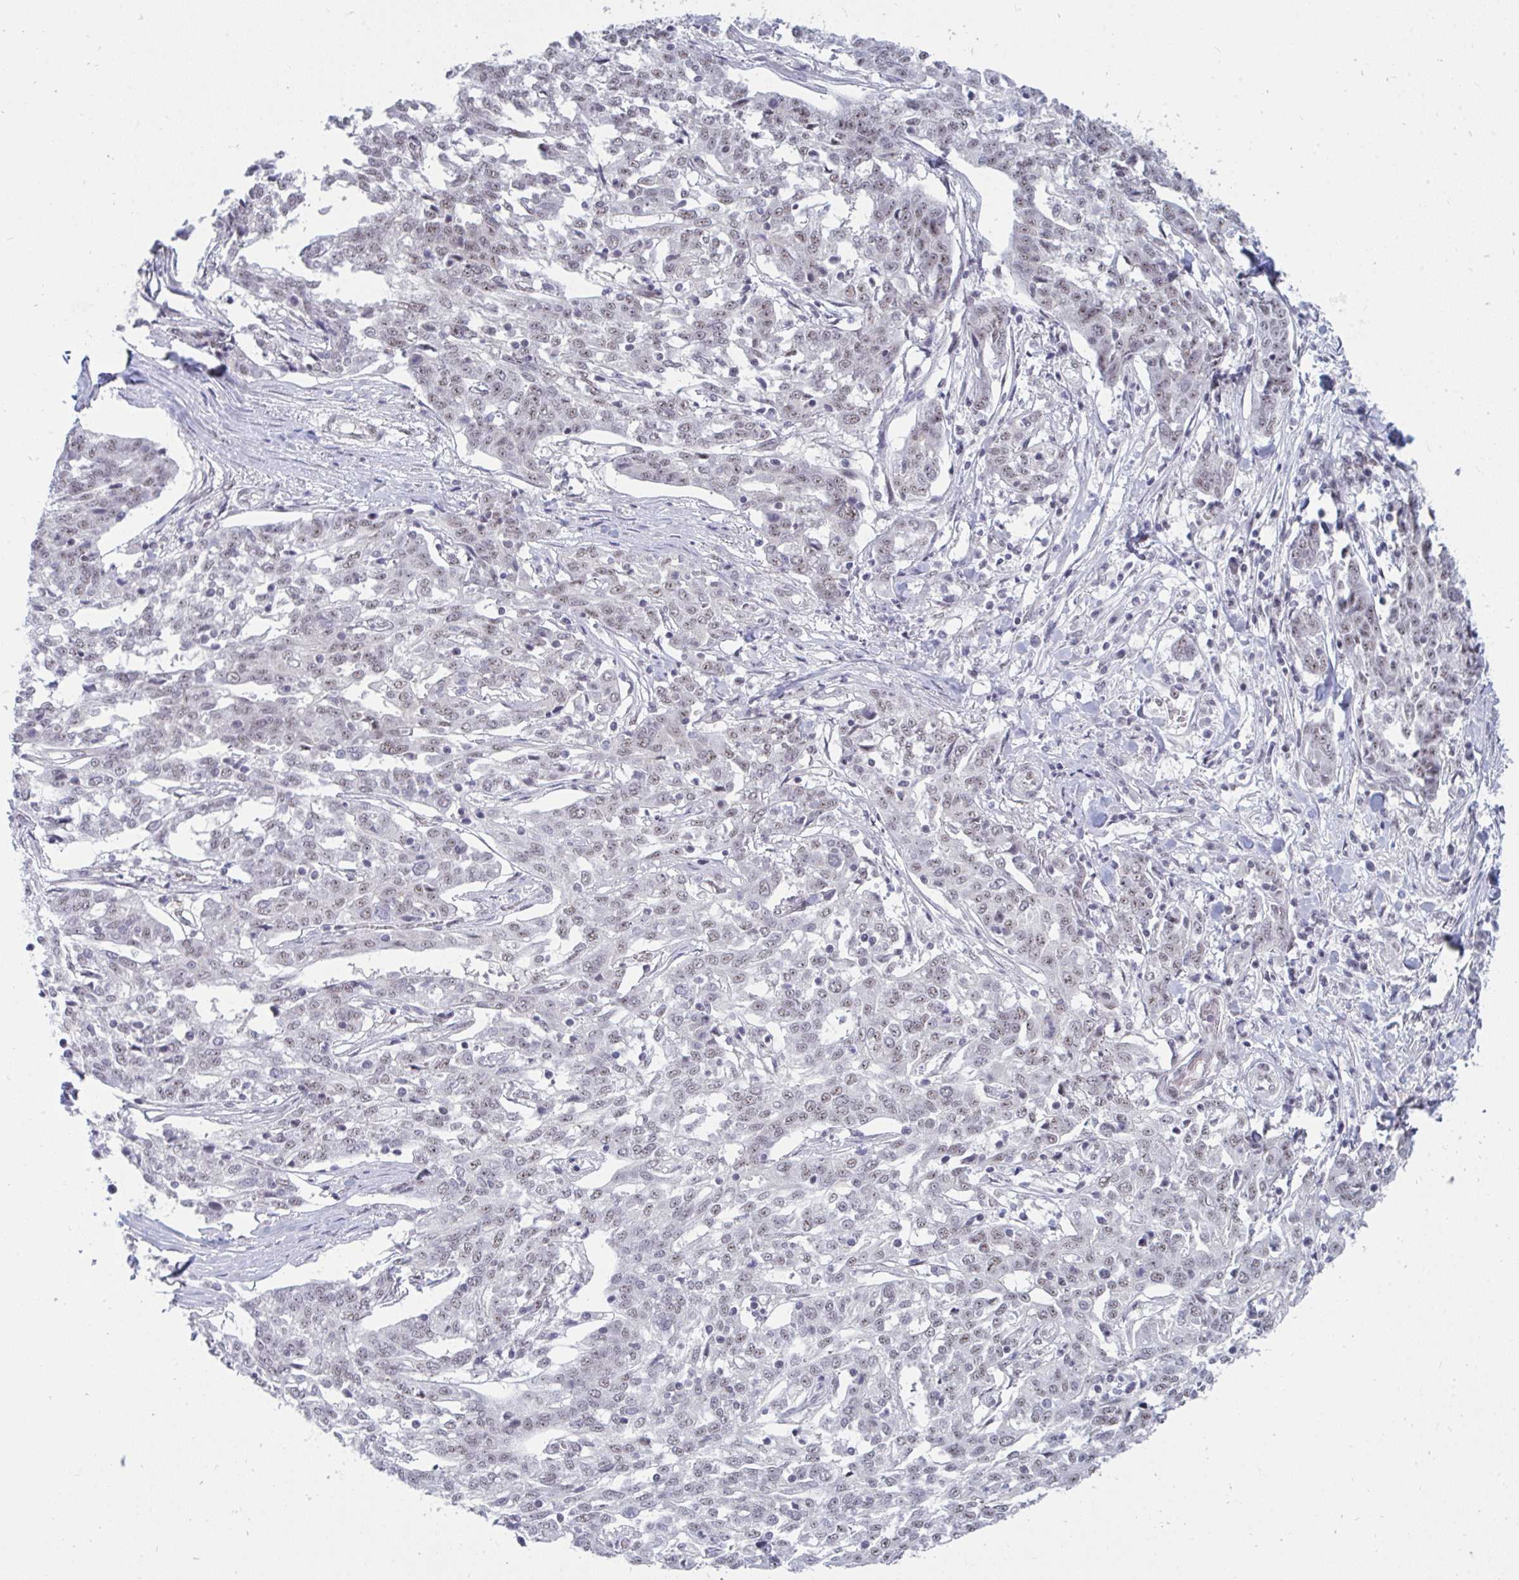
{"staining": {"intensity": "negative", "quantity": "none", "location": "none"}, "tissue": "ovarian cancer", "cell_type": "Tumor cells", "image_type": "cancer", "snomed": [{"axis": "morphology", "description": "Cystadenocarcinoma, serous, NOS"}, {"axis": "topography", "description": "Ovary"}], "caption": "Immunohistochemistry micrograph of serous cystadenocarcinoma (ovarian) stained for a protein (brown), which shows no staining in tumor cells.", "gene": "PRR14", "patient": {"sex": "female", "age": 67}}